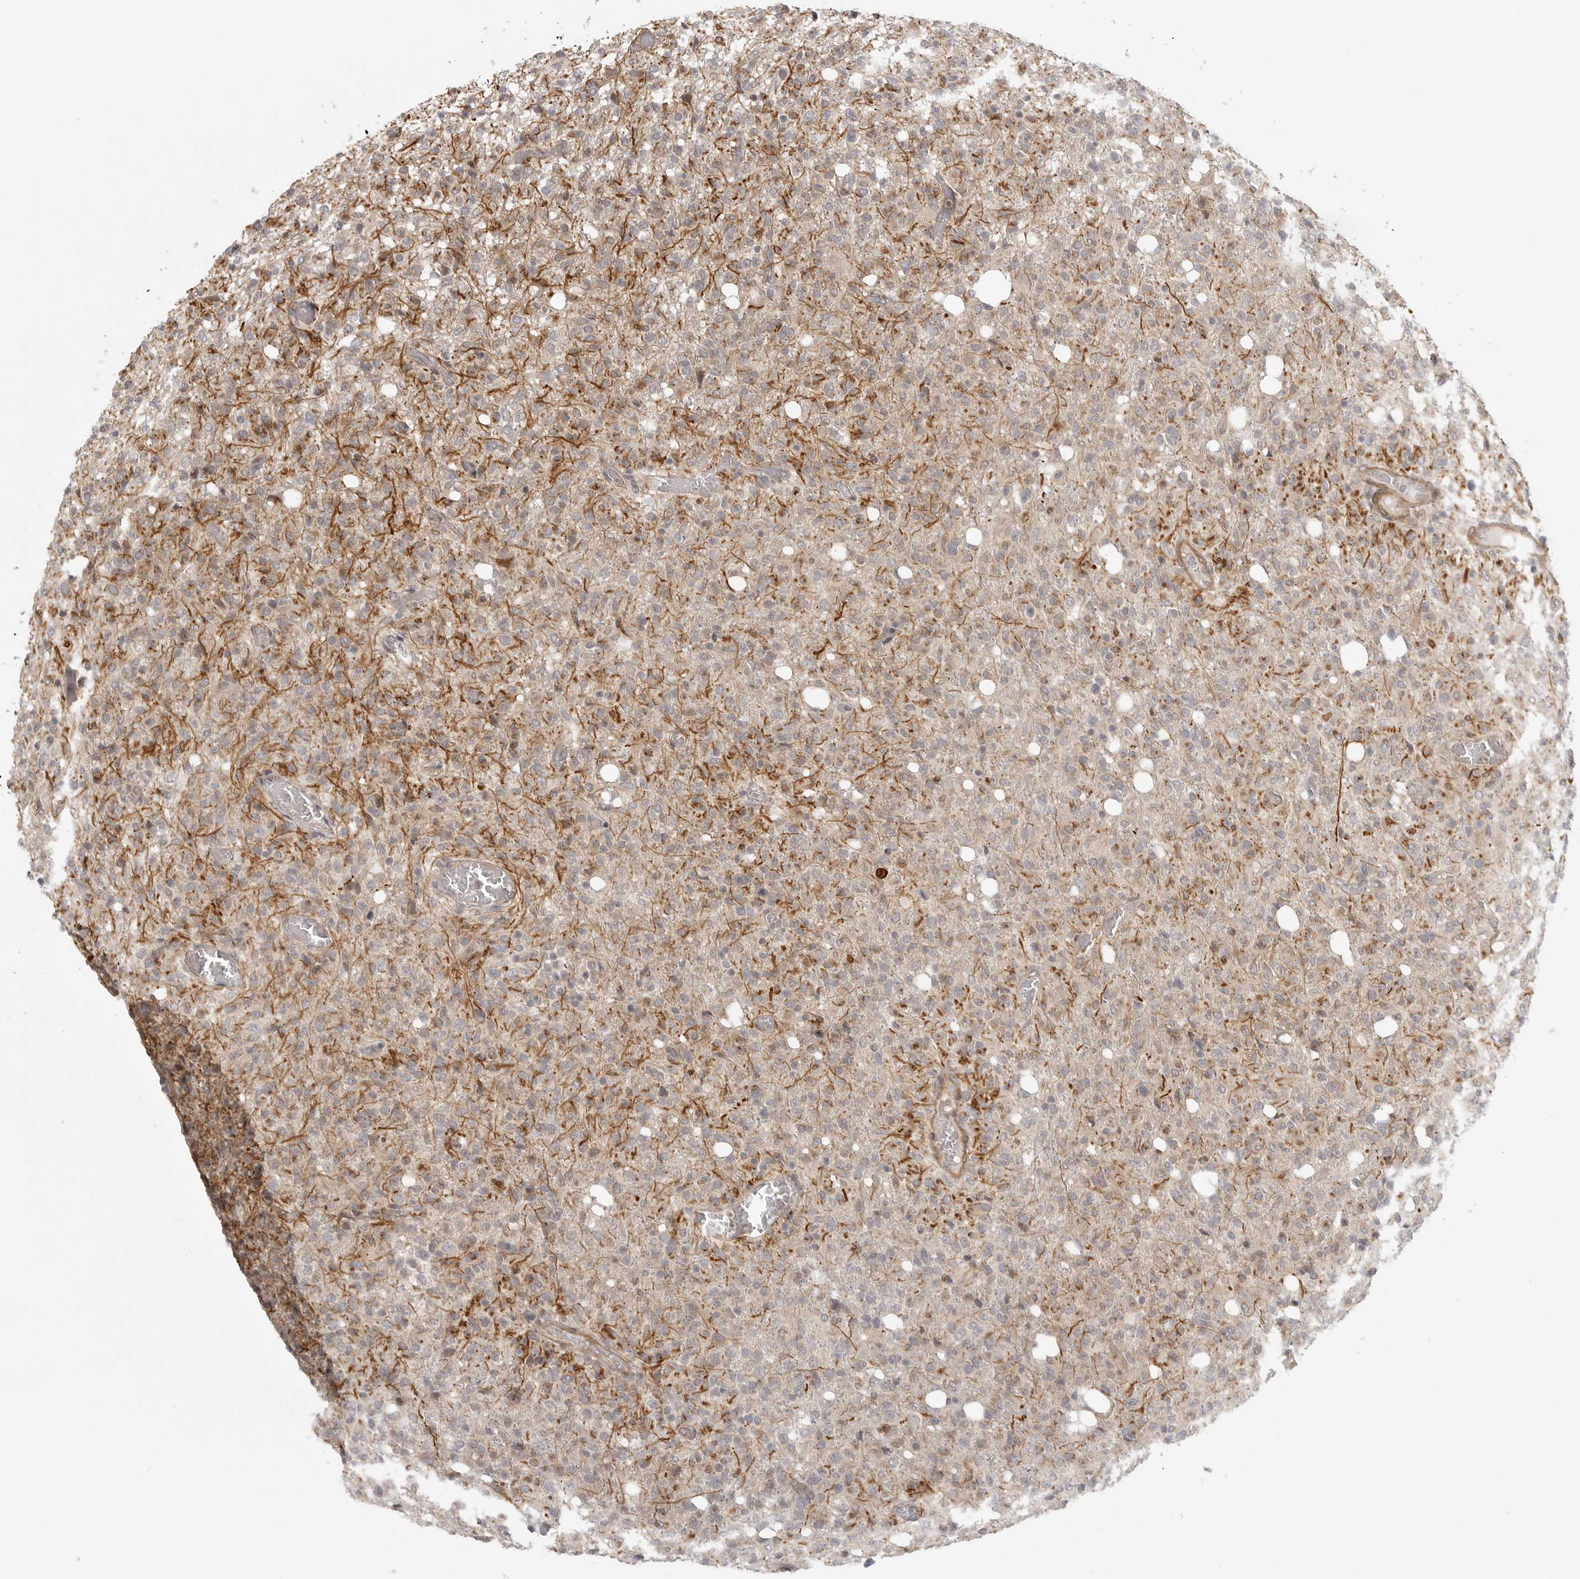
{"staining": {"intensity": "moderate", "quantity": "<25%", "location": "cytoplasmic/membranous"}, "tissue": "glioma", "cell_type": "Tumor cells", "image_type": "cancer", "snomed": [{"axis": "morphology", "description": "Glioma, malignant, High grade"}, {"axis": "topography", "description": "Brain"}], "caption": "Protein staining shows moderate cytoplasmic/membranous positivity in about <25% of tumor cells in glioma.", "gene": "CCPG1", "patient": {"sex": "female", "age": 57}}